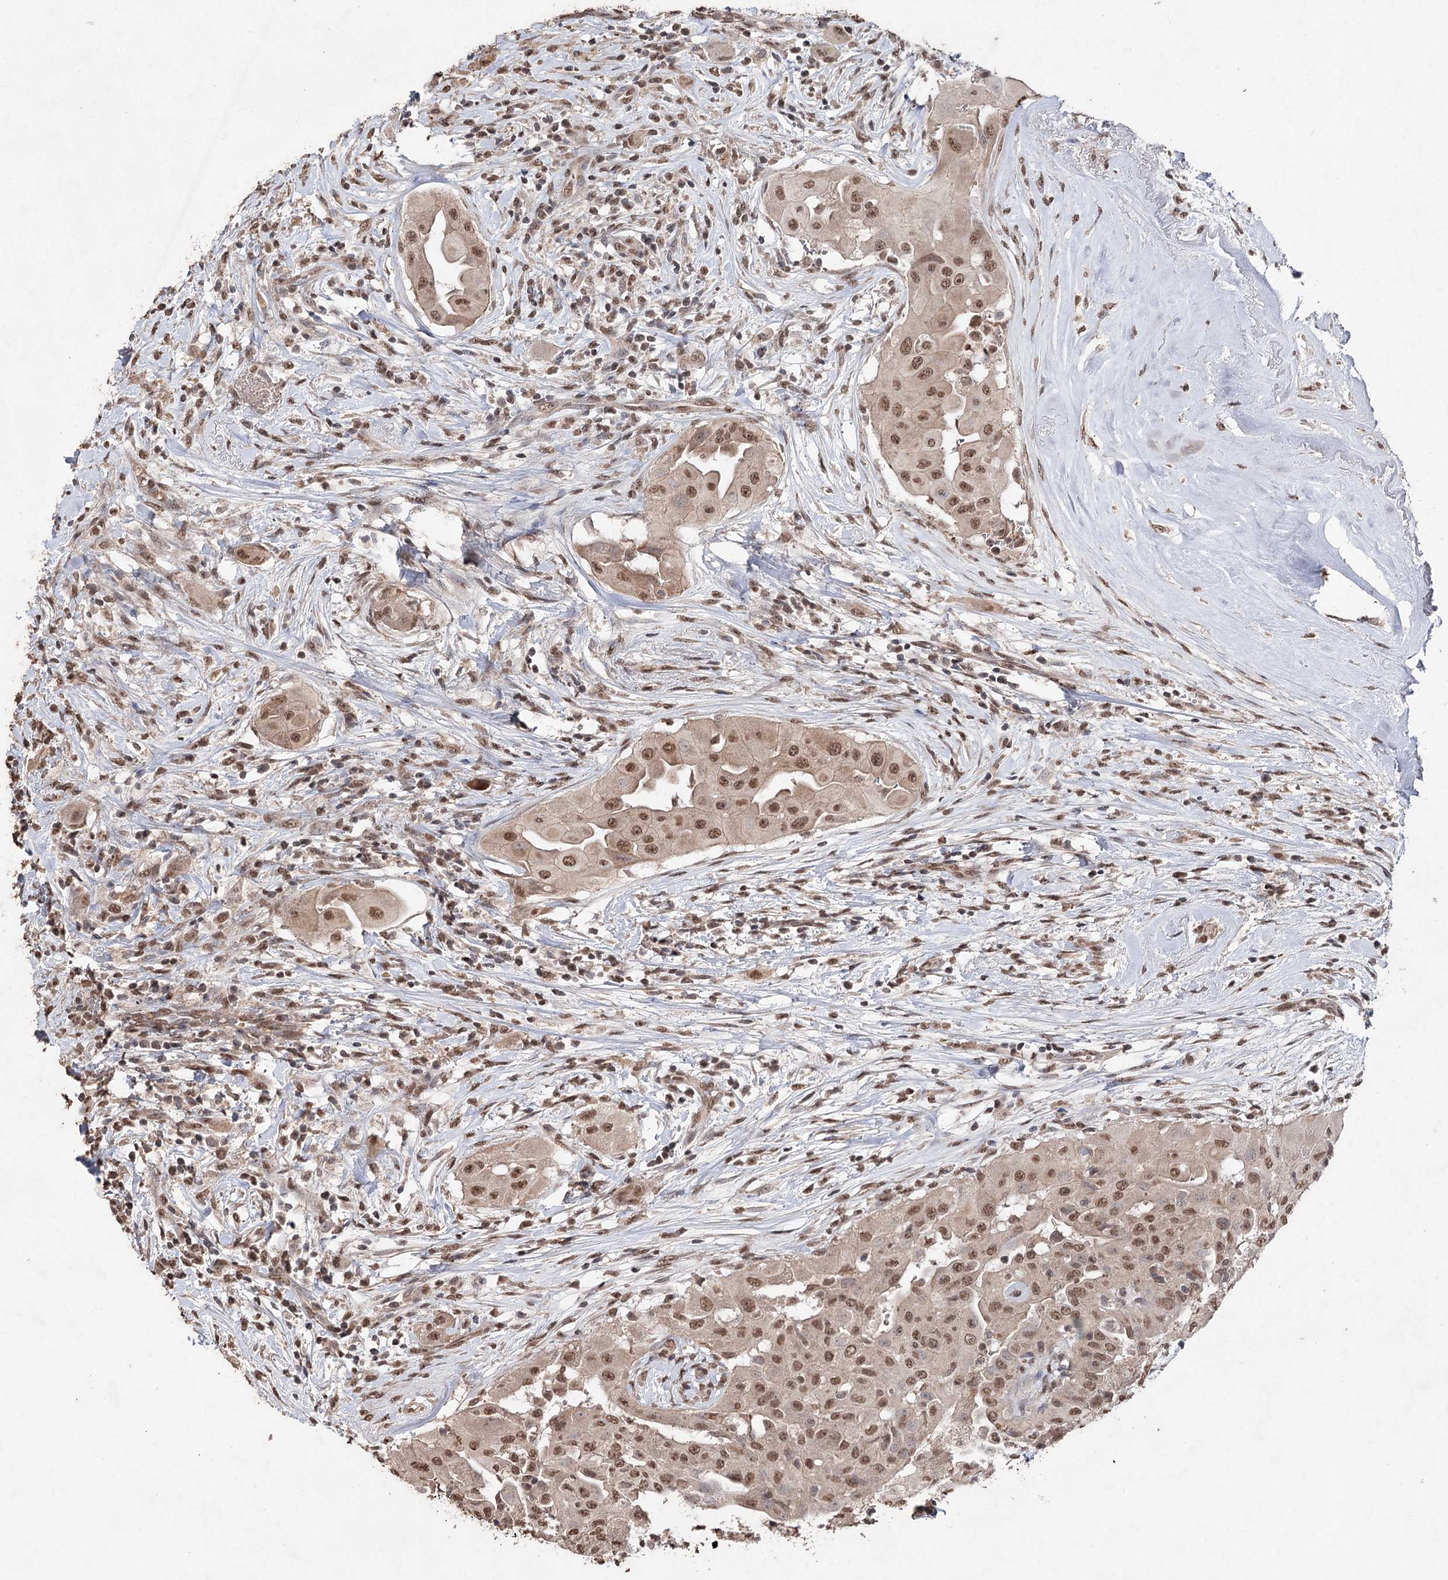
{"staining": {"intensity": "moderate", "quantity": ">75%", "location": "nuclear"}, "tissue": "thyroid cancer", "cell_type": "Tumor cells", "image_type": "cancer", "snomed": [{"axis": "morphology", "description": "Papillary adenocarcinoma, NOS"}, {"axis": "topography", "description": "Thyroid gland"}], "caption": "Papillary adenocarcinoma (thyroid) stained for a protein (brown) reveals moderate nuclear positive expression in about >75% of tumor cells.", "gene": "ATG14", "patient": {"sex": "female", "age": 59}}